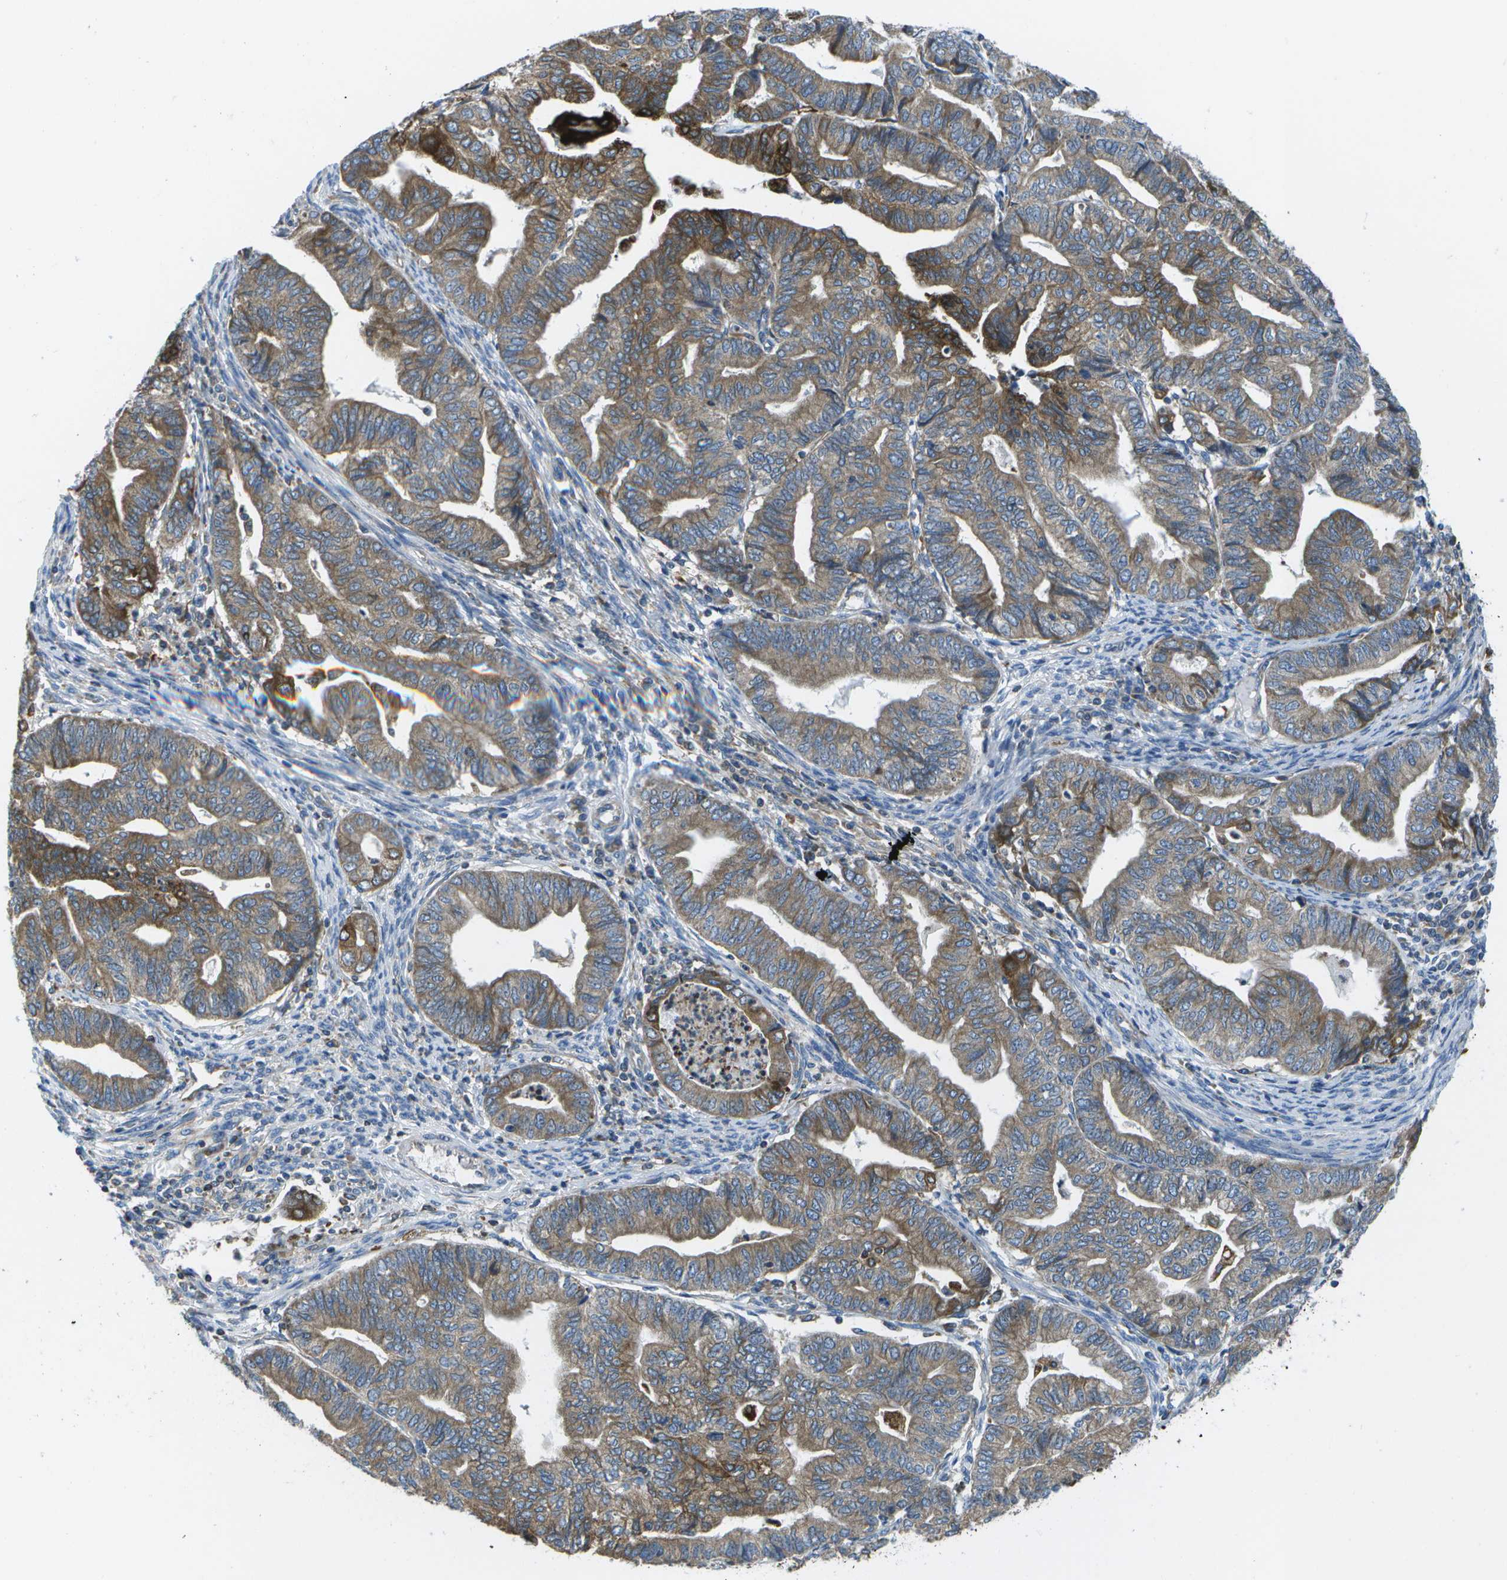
{"staining": {"intensity": "moderate", "quantity": ">75%", "location": "cytoplasmic/membranous"}, "tissue": "endometrial cancer", "cell_type": "Tumor cells", "image_type": "cancer", "snomed": [{"axis": "morphology", "description": "Adenocarcinoma, NOS"}, {"axis": "topography", "description": "Endometrium"}], "caption": "An image of human endometrial cancer stained for a protein reveals moderate cytoplasmic/membranous brown staining in tumor cells. (DAB (3,3'-diaminobenzidine) IHC with brightfield microscopy, high magnification).", "gene": "GDF5", "patient": {"sex": "female", "age": 79}}